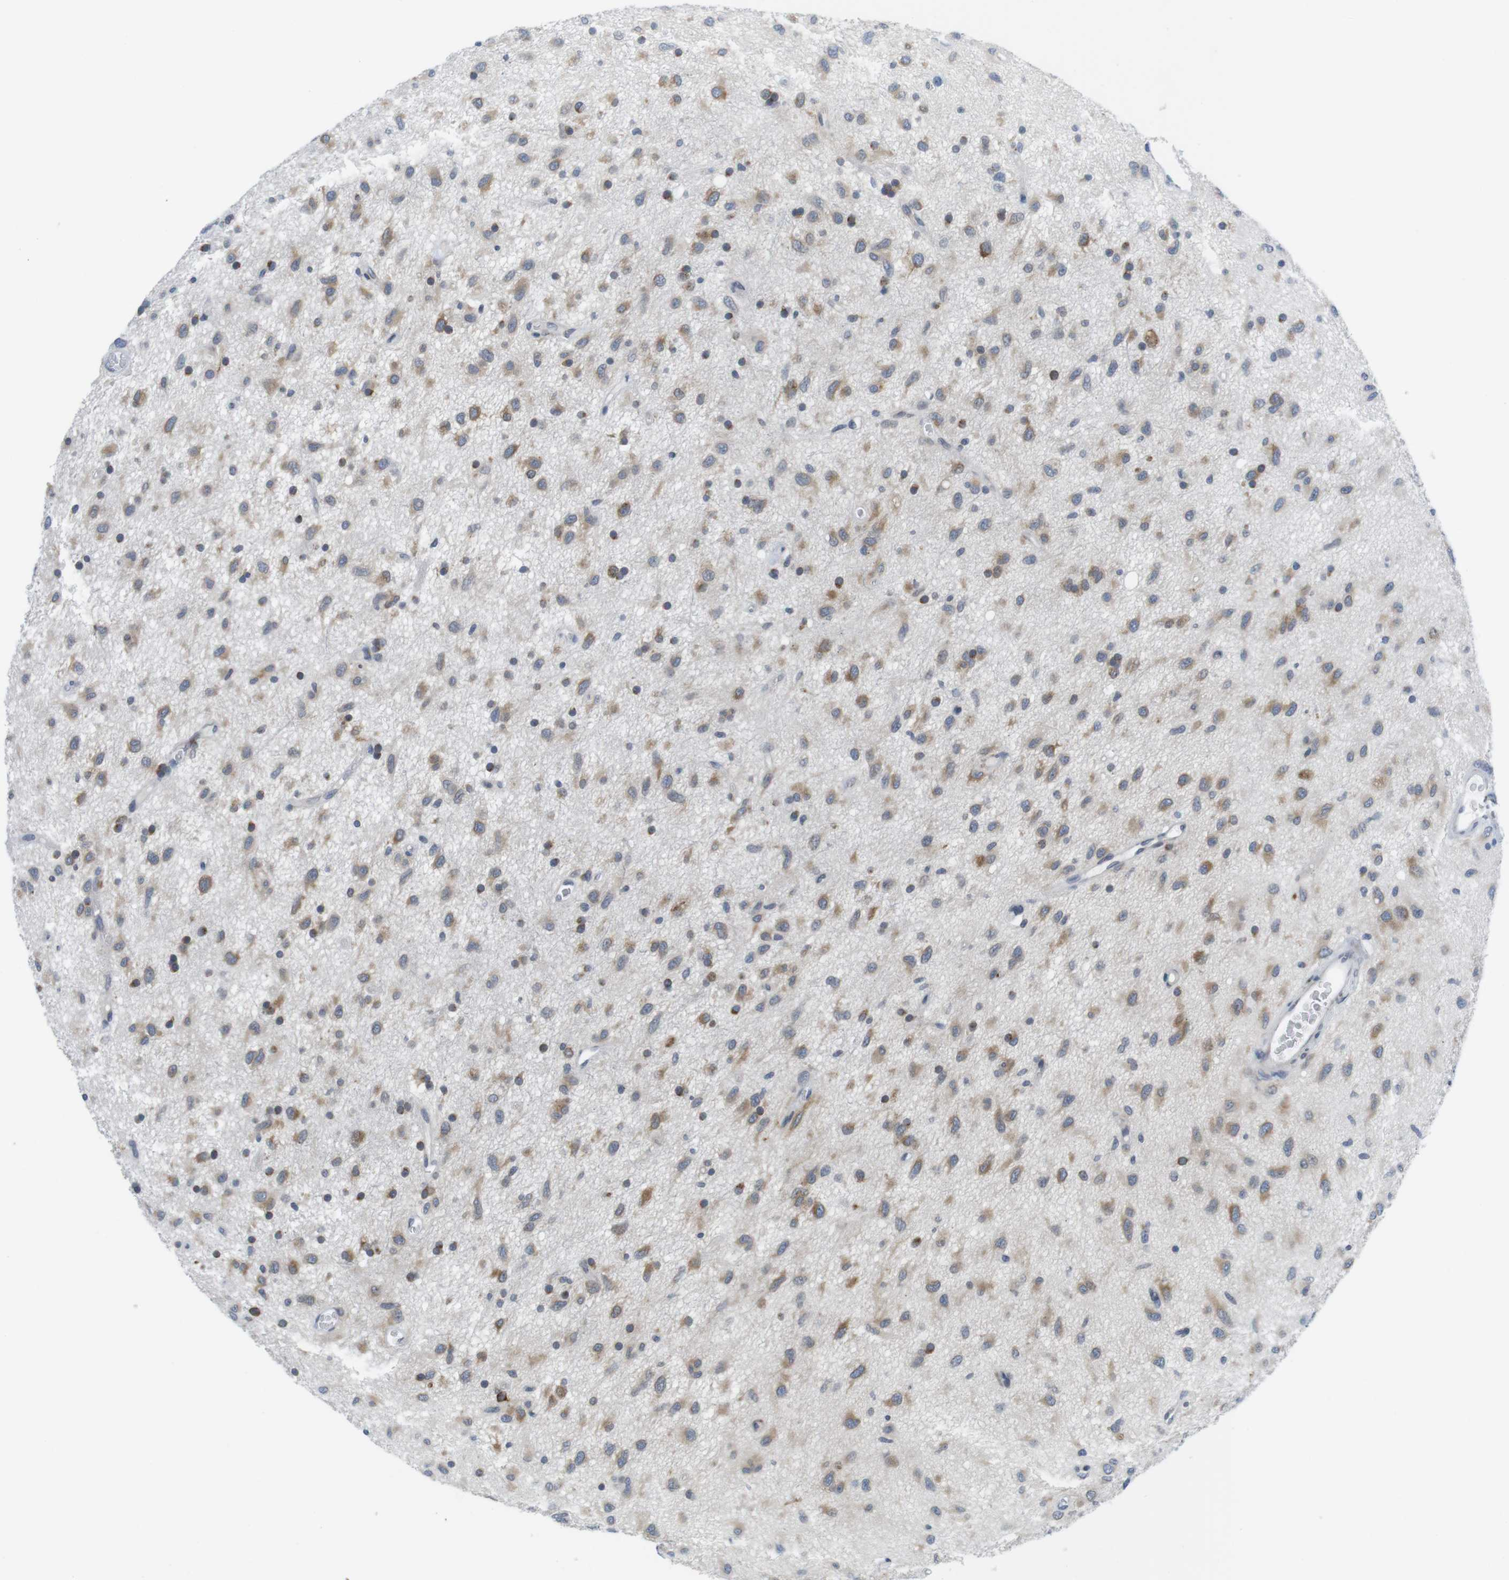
{"staining": {"intensity": "moderate", "quantity": "<25%", "location": "cytoplasmic/membranous"}, "tissue": "glioma", "cell_type": "Tumor cells", "image_type": "cancer", "snomed": [{"axis": "morphology", "description": "Glioma, malignant, Low grade"}, {"axis": "topography", "description": "Brain"}], "caption": "Tumor cells demonstrate low levels of moderate cytoplasmic/membranous positivity in about <25% of cells in human glioma.", "gene": "ERGIC3", "patient": {"sex": "male", "age": 77}}